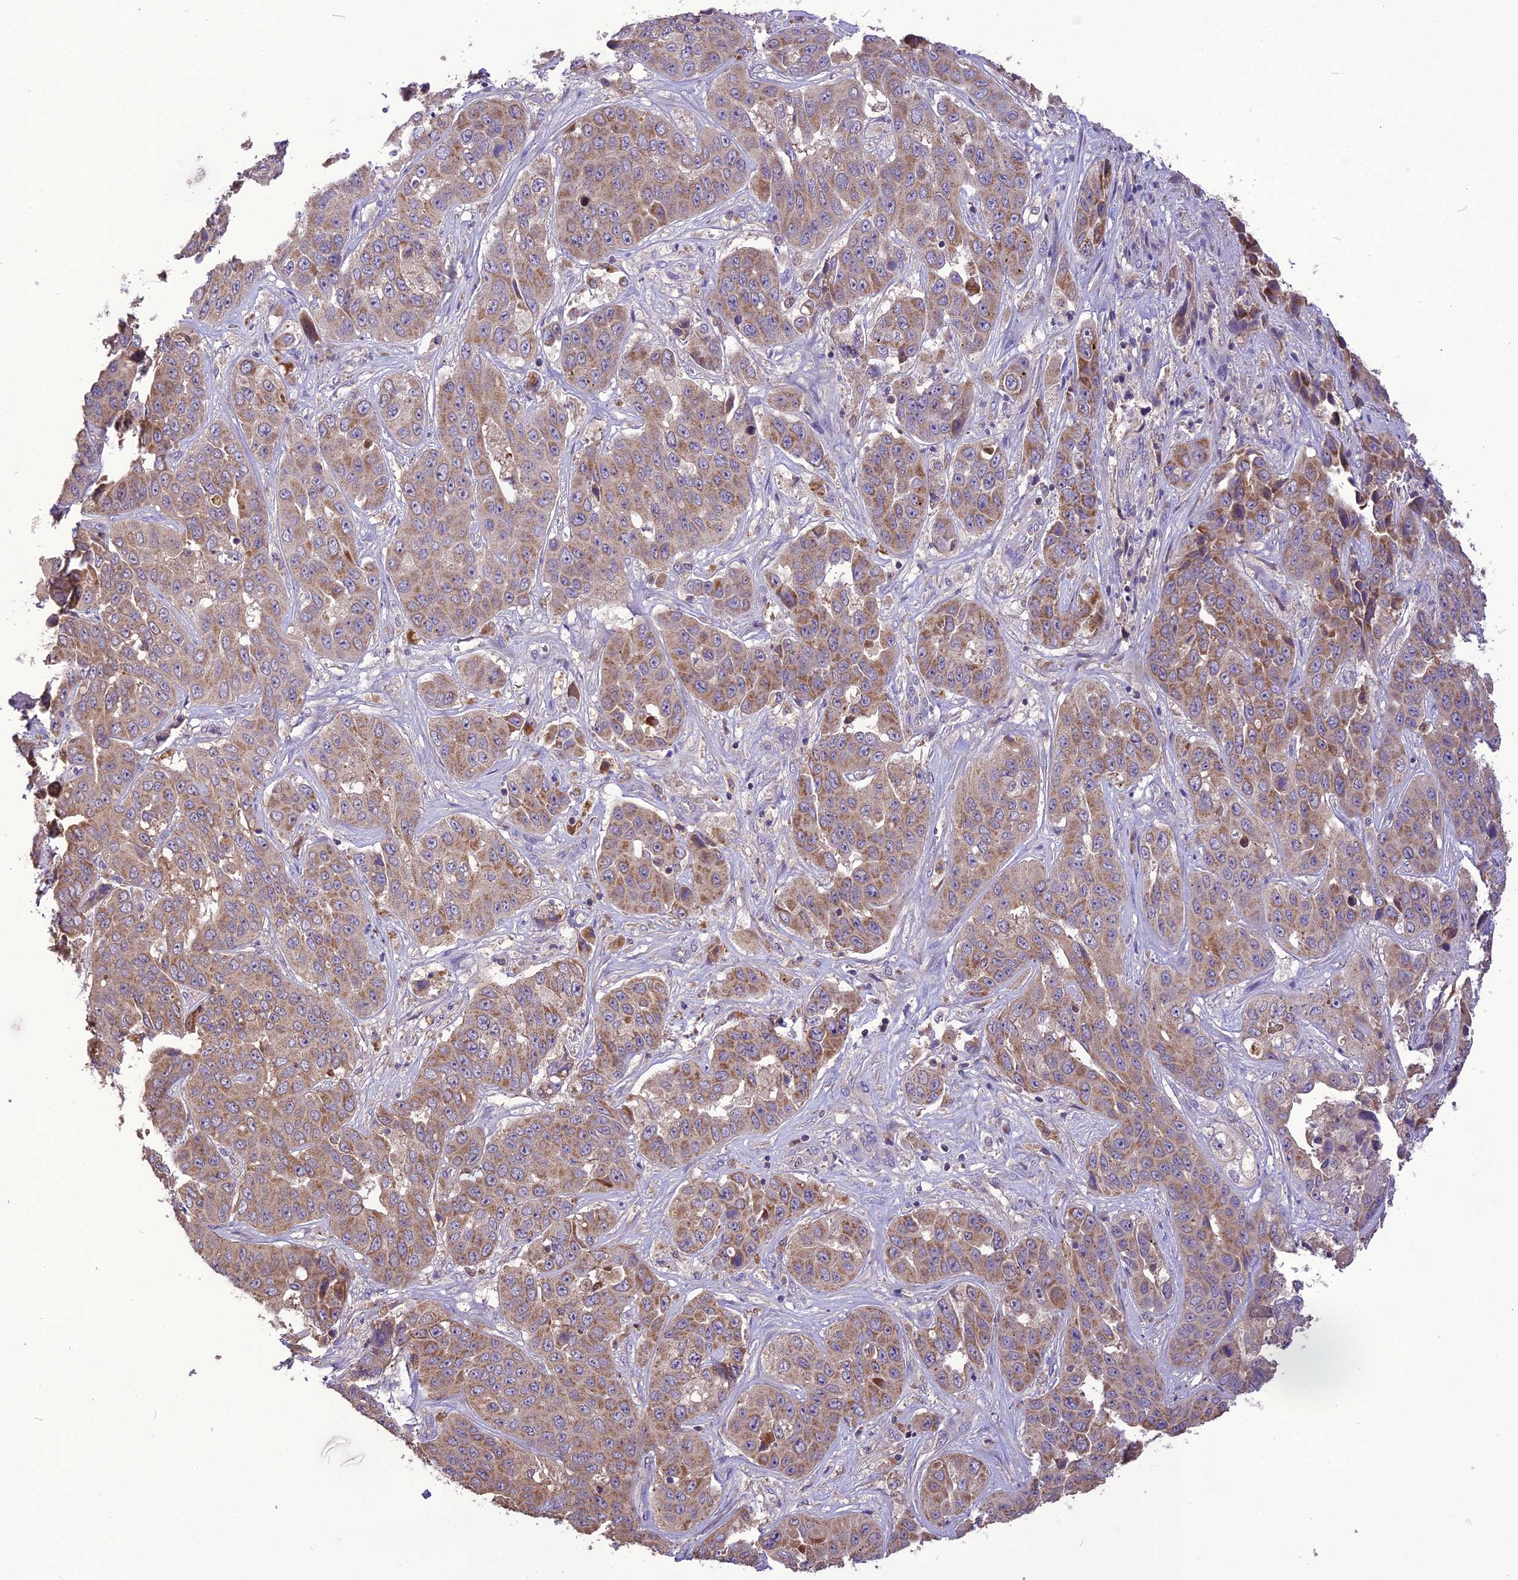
{"staining": {"intensity": "moderate", "quantity": "25%-75%", "location": "cytoplasmic/membranous"}, "tissue": "liver cancer", "cell_type": "Tumor cells", "image_type": "cancer", "snomed": [{"axis": "morphology", "description": "Cholangiocarcinoma"}, {"axis": "topography", "description": "Liver"}], "caption": "Liver cholangiocarcinoma was stained to show a protein in brown. There is medium levels of moderate cytoplasmic/membranous staining in approximately 25%-75% of tumor cells.", "gene": "NUDT8", "patient": {"sex": "female", "age": 52}}